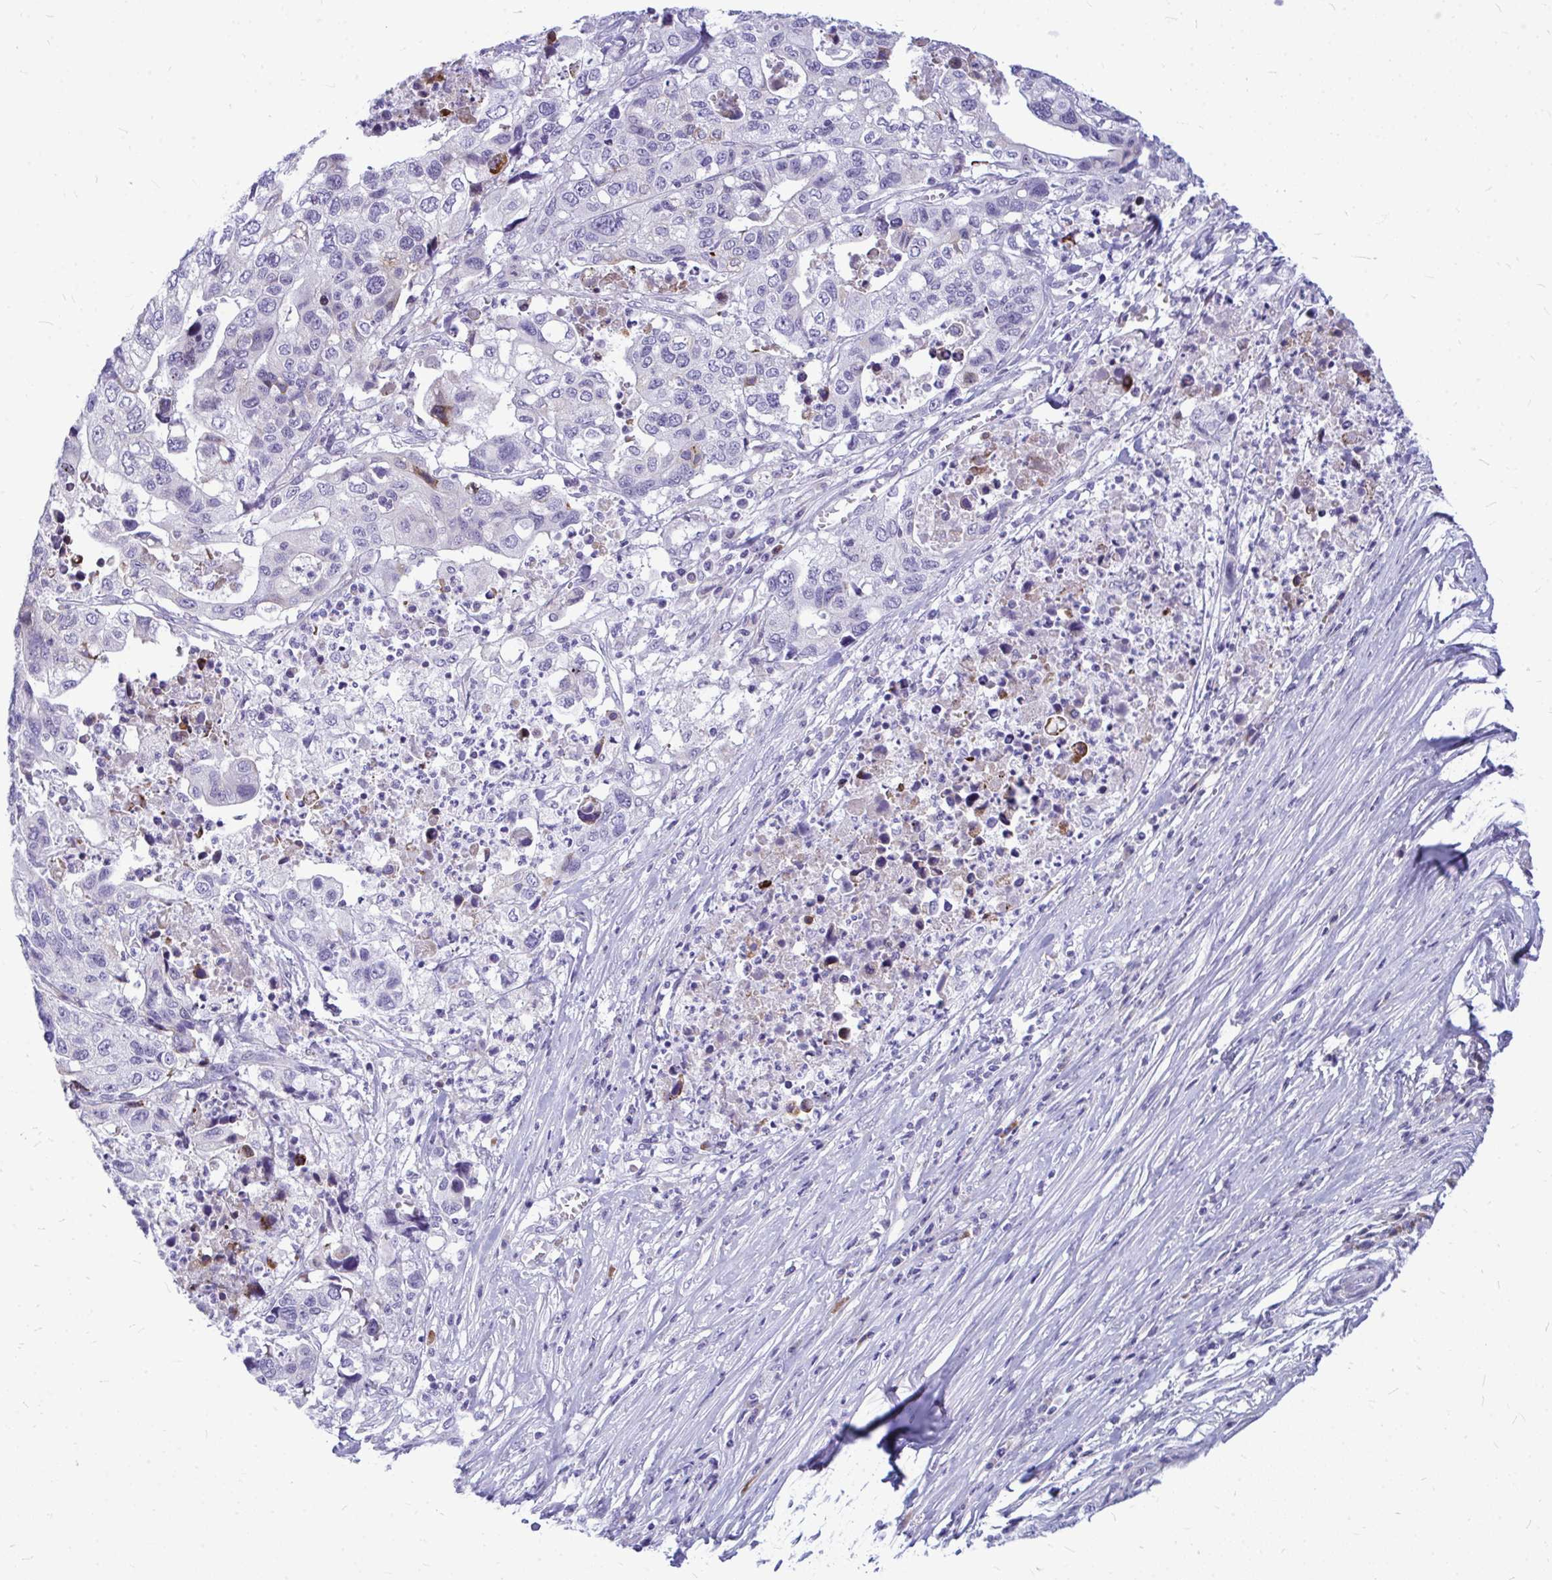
{"staining": {"intensity": "weak", "quantity": "<25%", "location": "cytoplasmic/membranous"}, "tissue": "stomach cancer", "cell_type": "Tumor cells", "image_type": "cancer", "snomed": [{"axis": "morphology", "description": "Adenocarcinoma, NOS"}, {"axis": "topography", "description": "Stomach, upper"}], "caption": "Tumor cells are negative for protein expression in human stomach cancer.", "gene": "ZSCAN25", "patient": {"sex": "female", "age": 67}}